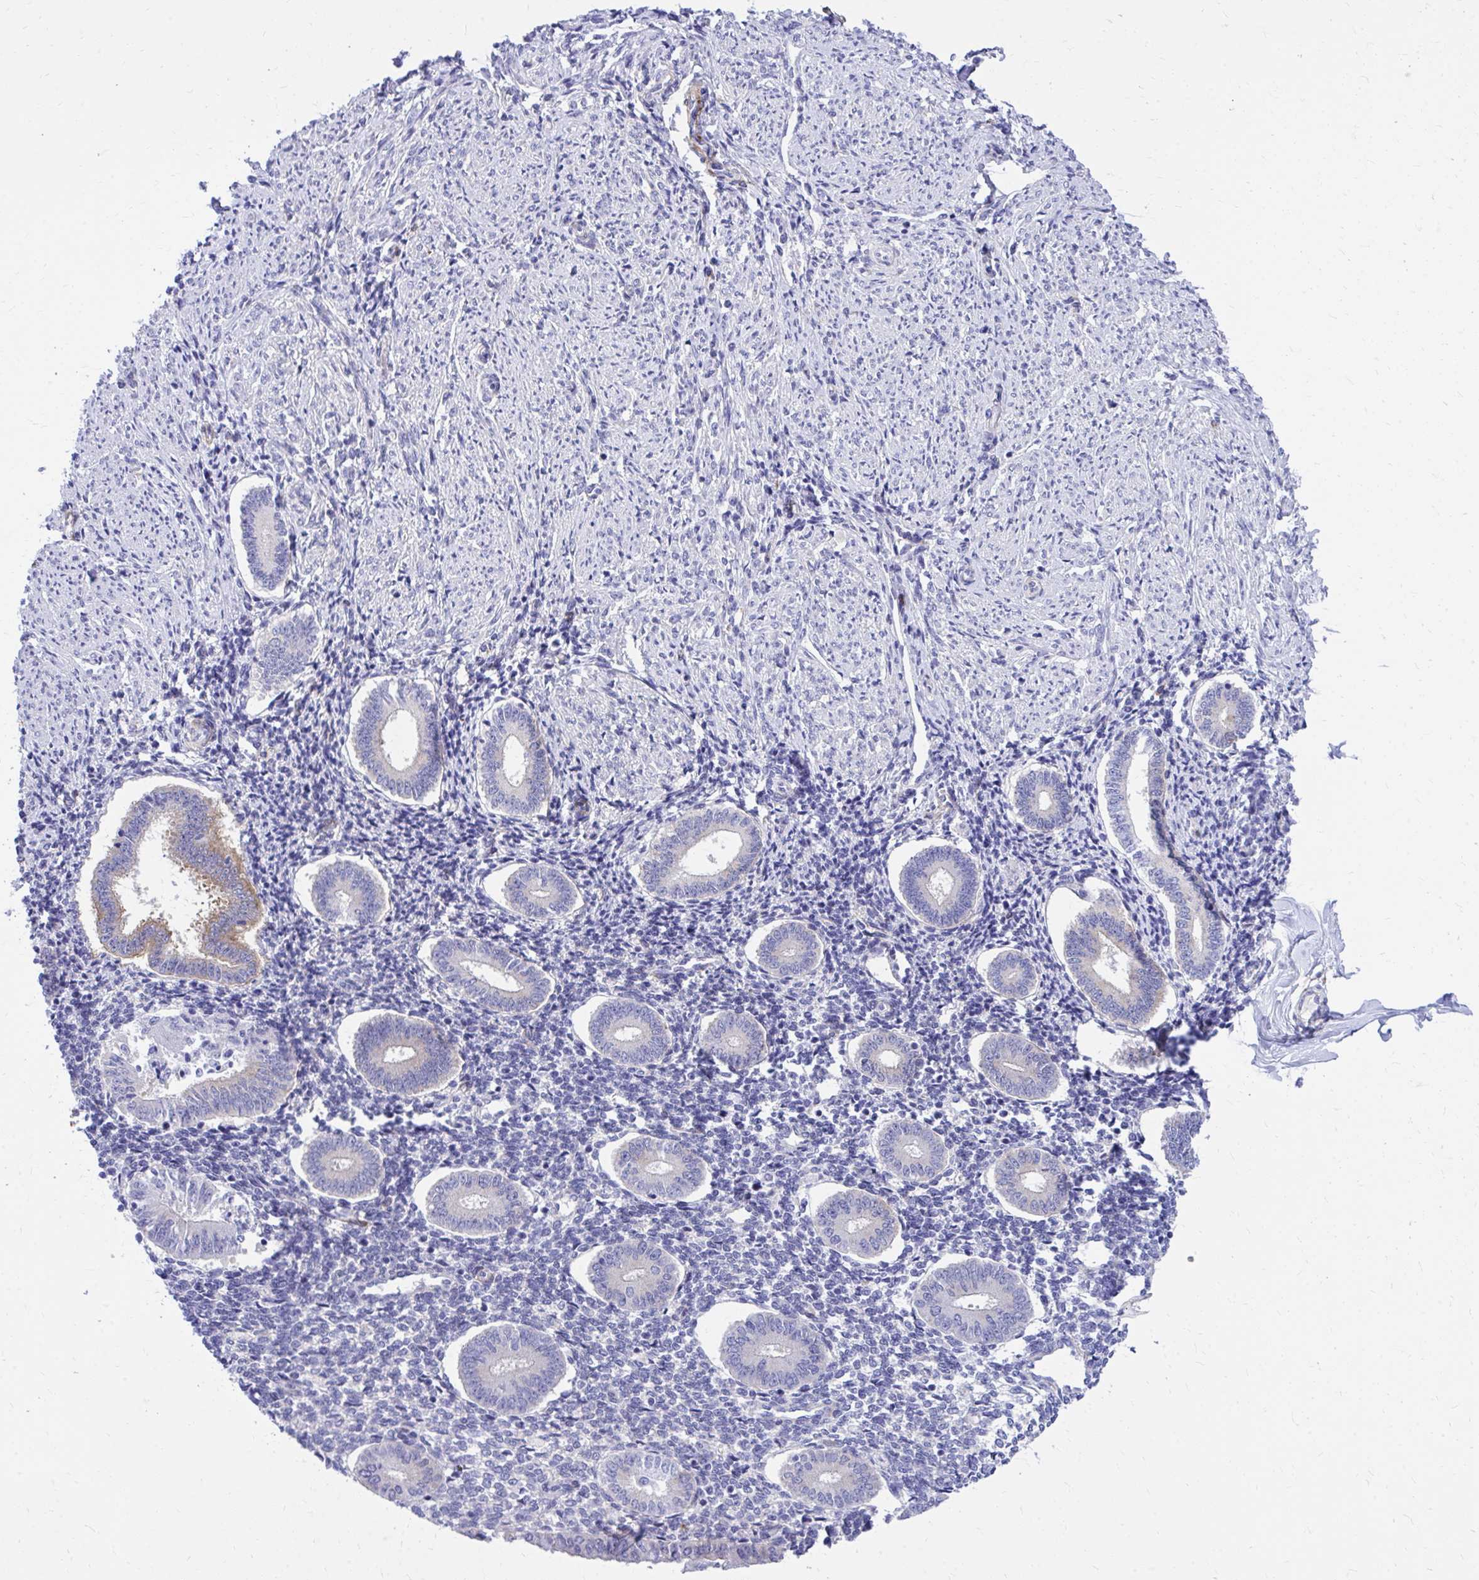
{"staining": {"intensity": "weak", "quantity": "25%-75%", "location": "cytoplasmic/membranous"}, "tissue": "endometrium", "cell_type": "Cells in endometrial stroma", "image_type": "normal", "snomed": [{"axis": "morphology", "description": "Normal tissue, NOS"}, {"axis": "topography", "description": "Endometrium"}], "caption": "A low amount of weak cytoplasmic/membranous expression is present in approximately 25%-75% of cells in endometrial stroma in normal endometrium.", "gene": "EPB41L1", "patient": {"sex": "female", "age": 40}}